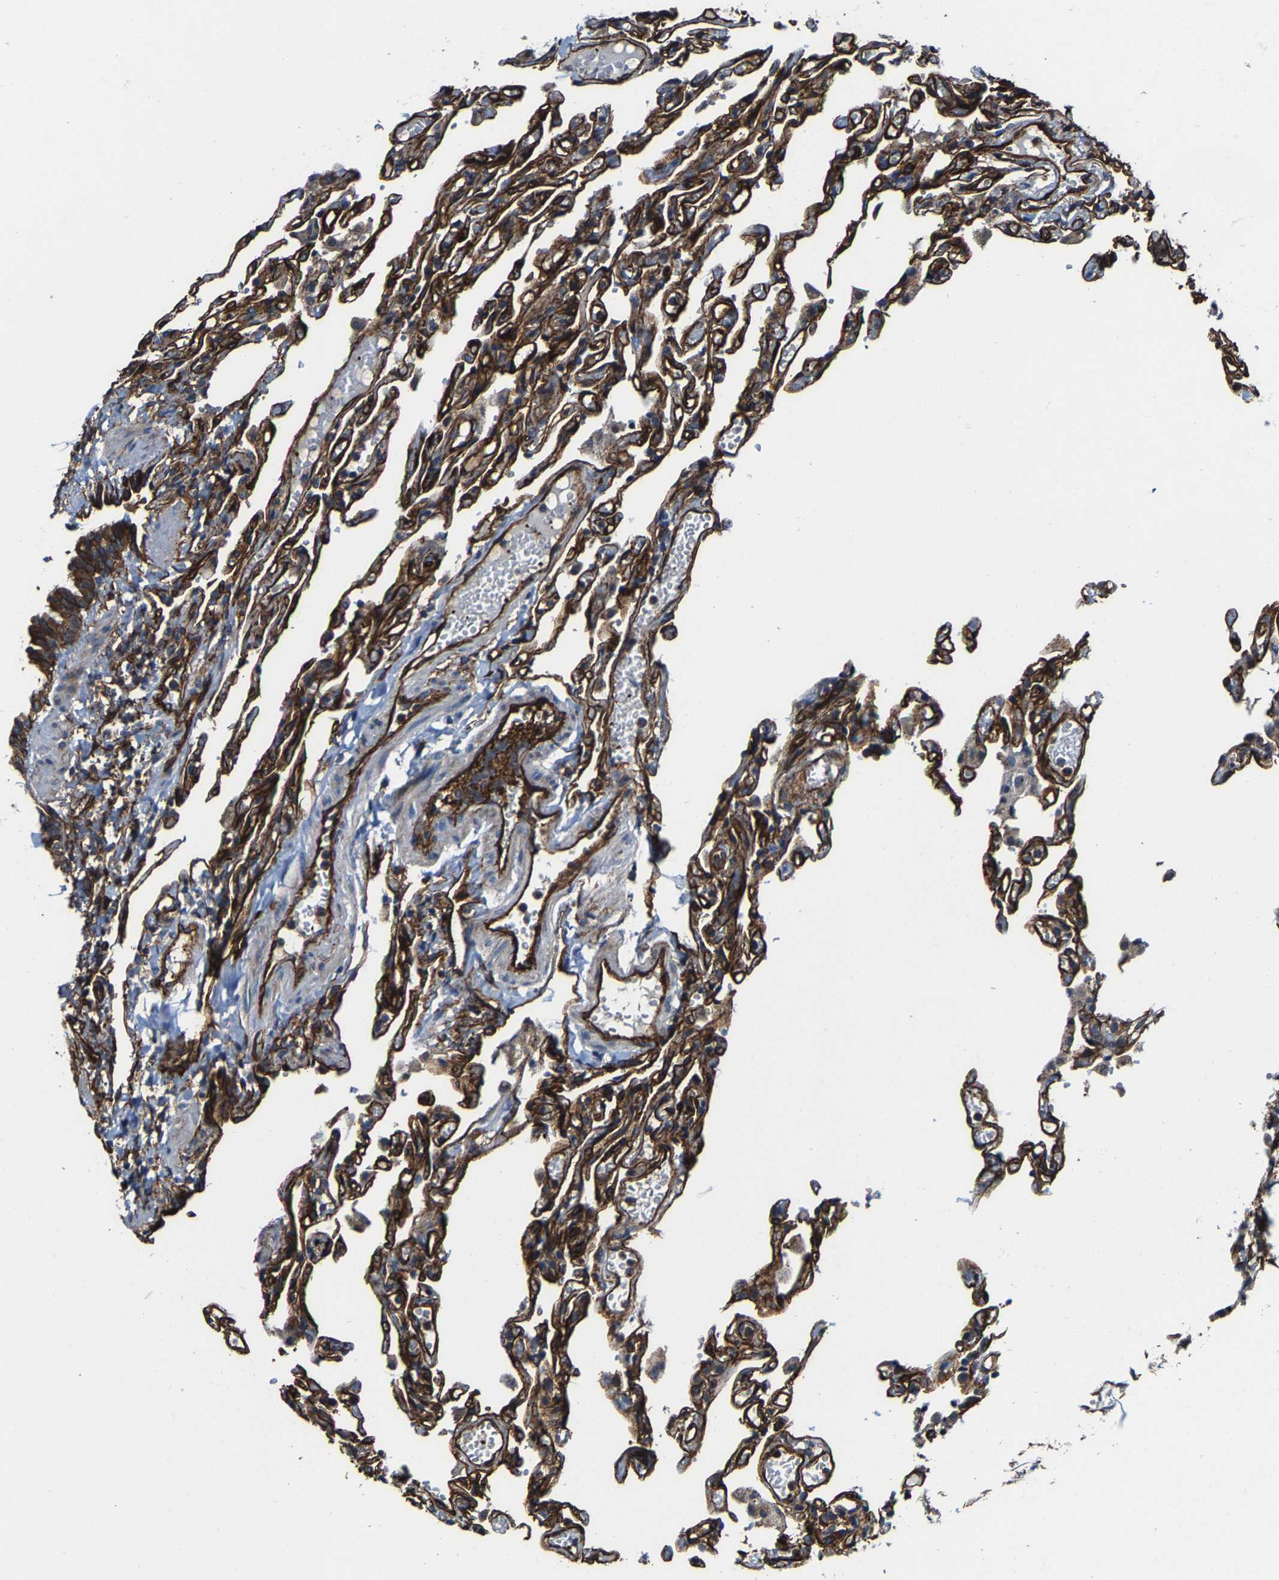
{"staining": {"intensity": "strong", "quantity": ">75%", "location": "cytoplasmic/membranous"}, "tissue": "lung", "cell_type": "Alveolar cells", "image_type": "normal", "snomed": [{"axis": "morphology", "description": "Normal tissue, NOS"}, {"axis": "topography", "description": "Lung"}], "caption": "Protein positivity by immunohistochemistry shows strong cytoplasmic/membranous positivity in about >75% of alveolar cells in unremarkable lung.", "gene": "GFRA3", "patient": {"sex": "male", "age": 21}}